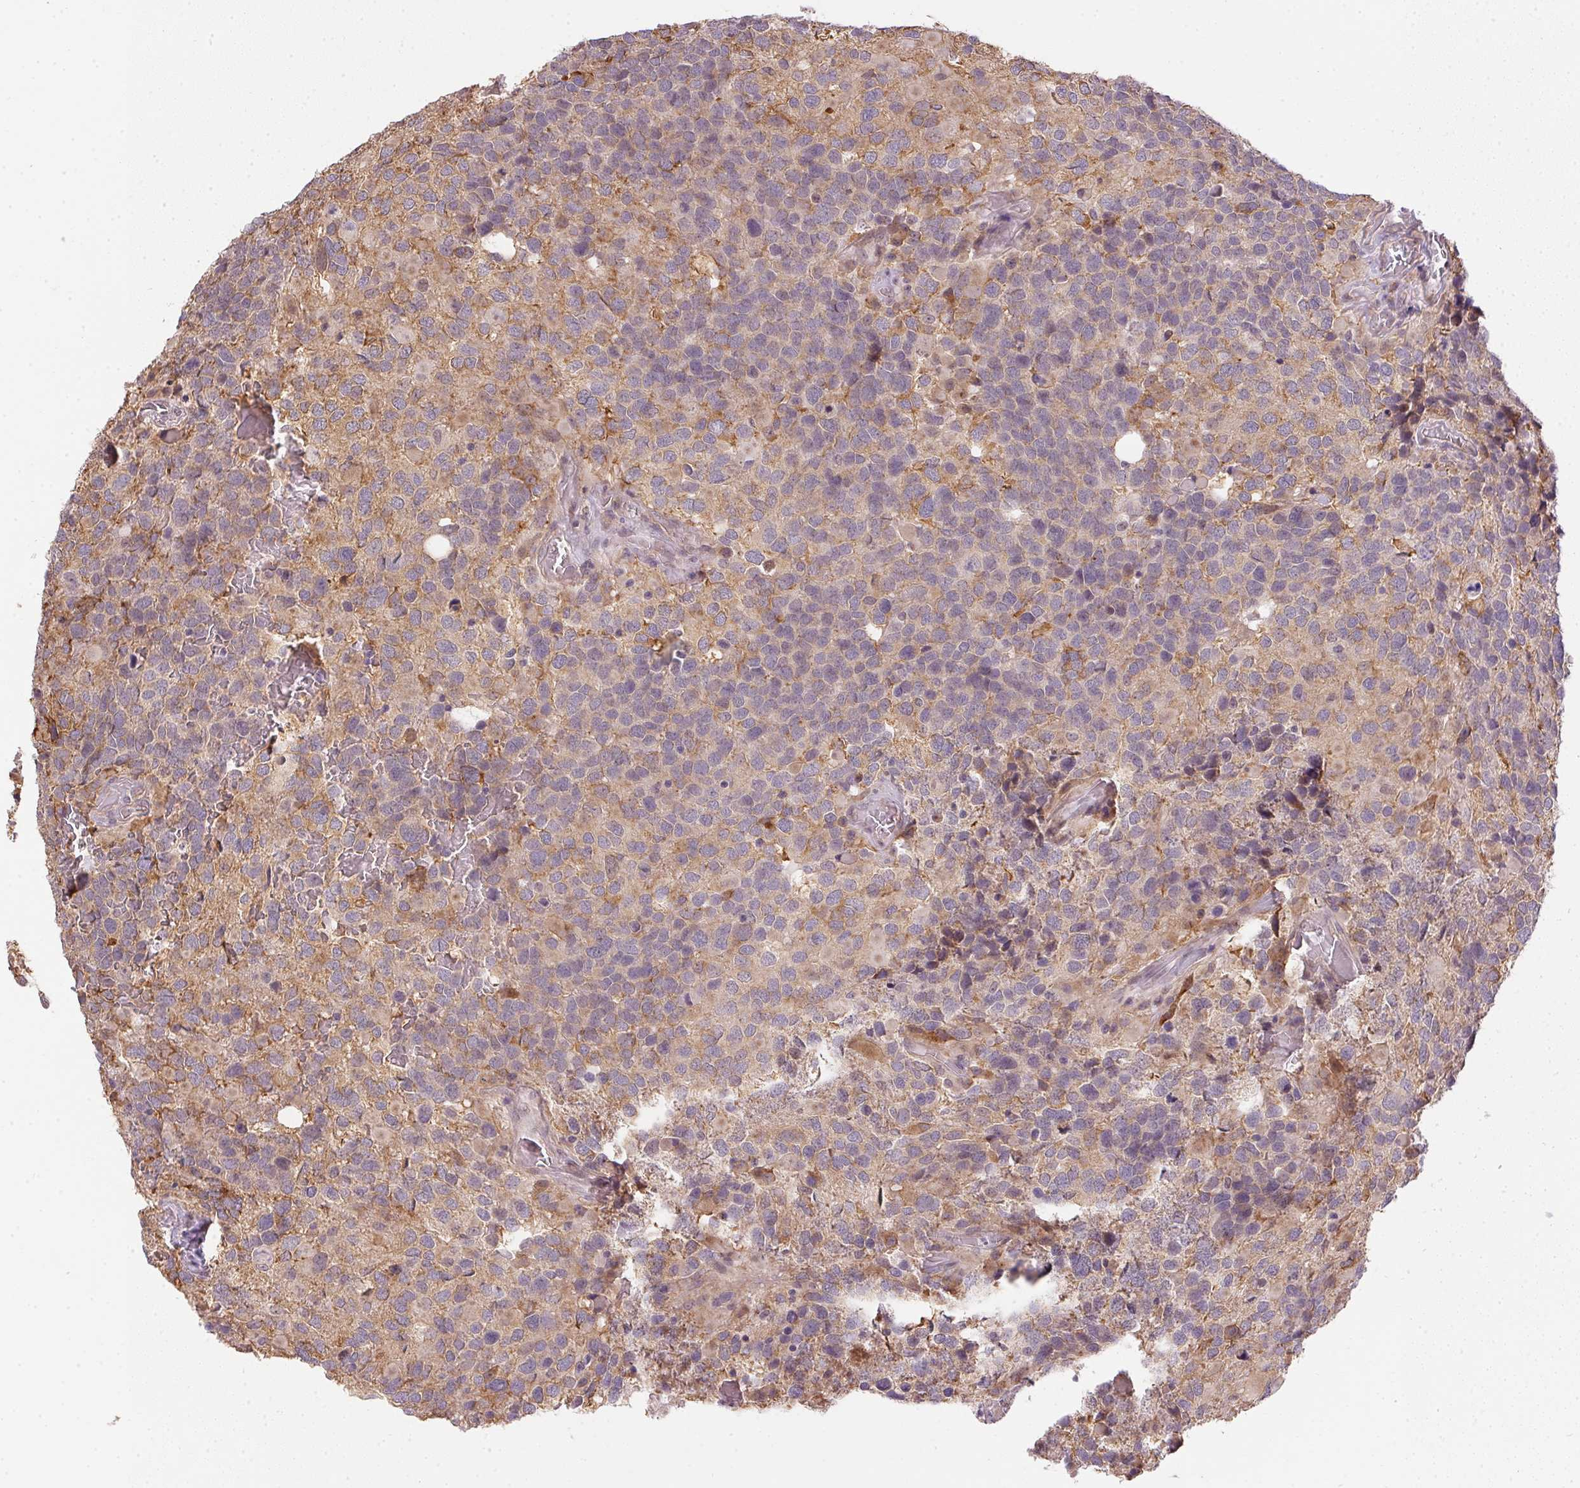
{"staining": {"intensity": "weak", "quantity": "25%-75%", "location": "cytoplasmic/membranous"}, "tissue": "glioma", "cell_type": "Tumor cells", "image_type": "cancer", "snomed": [{"axis": "morphology", "description": "Glioma, malignant, High grade"}, {"axis": "topography", "description": "Brain"}], "caption": "Malignant high-grade glioma stained with a brown dye exhibits weak cytoplasmic/membranous positive positivity in about 25%-75% of tumor cells.", "gene": "CFAP92", "patient": {"sex": "female", "age": 40}}